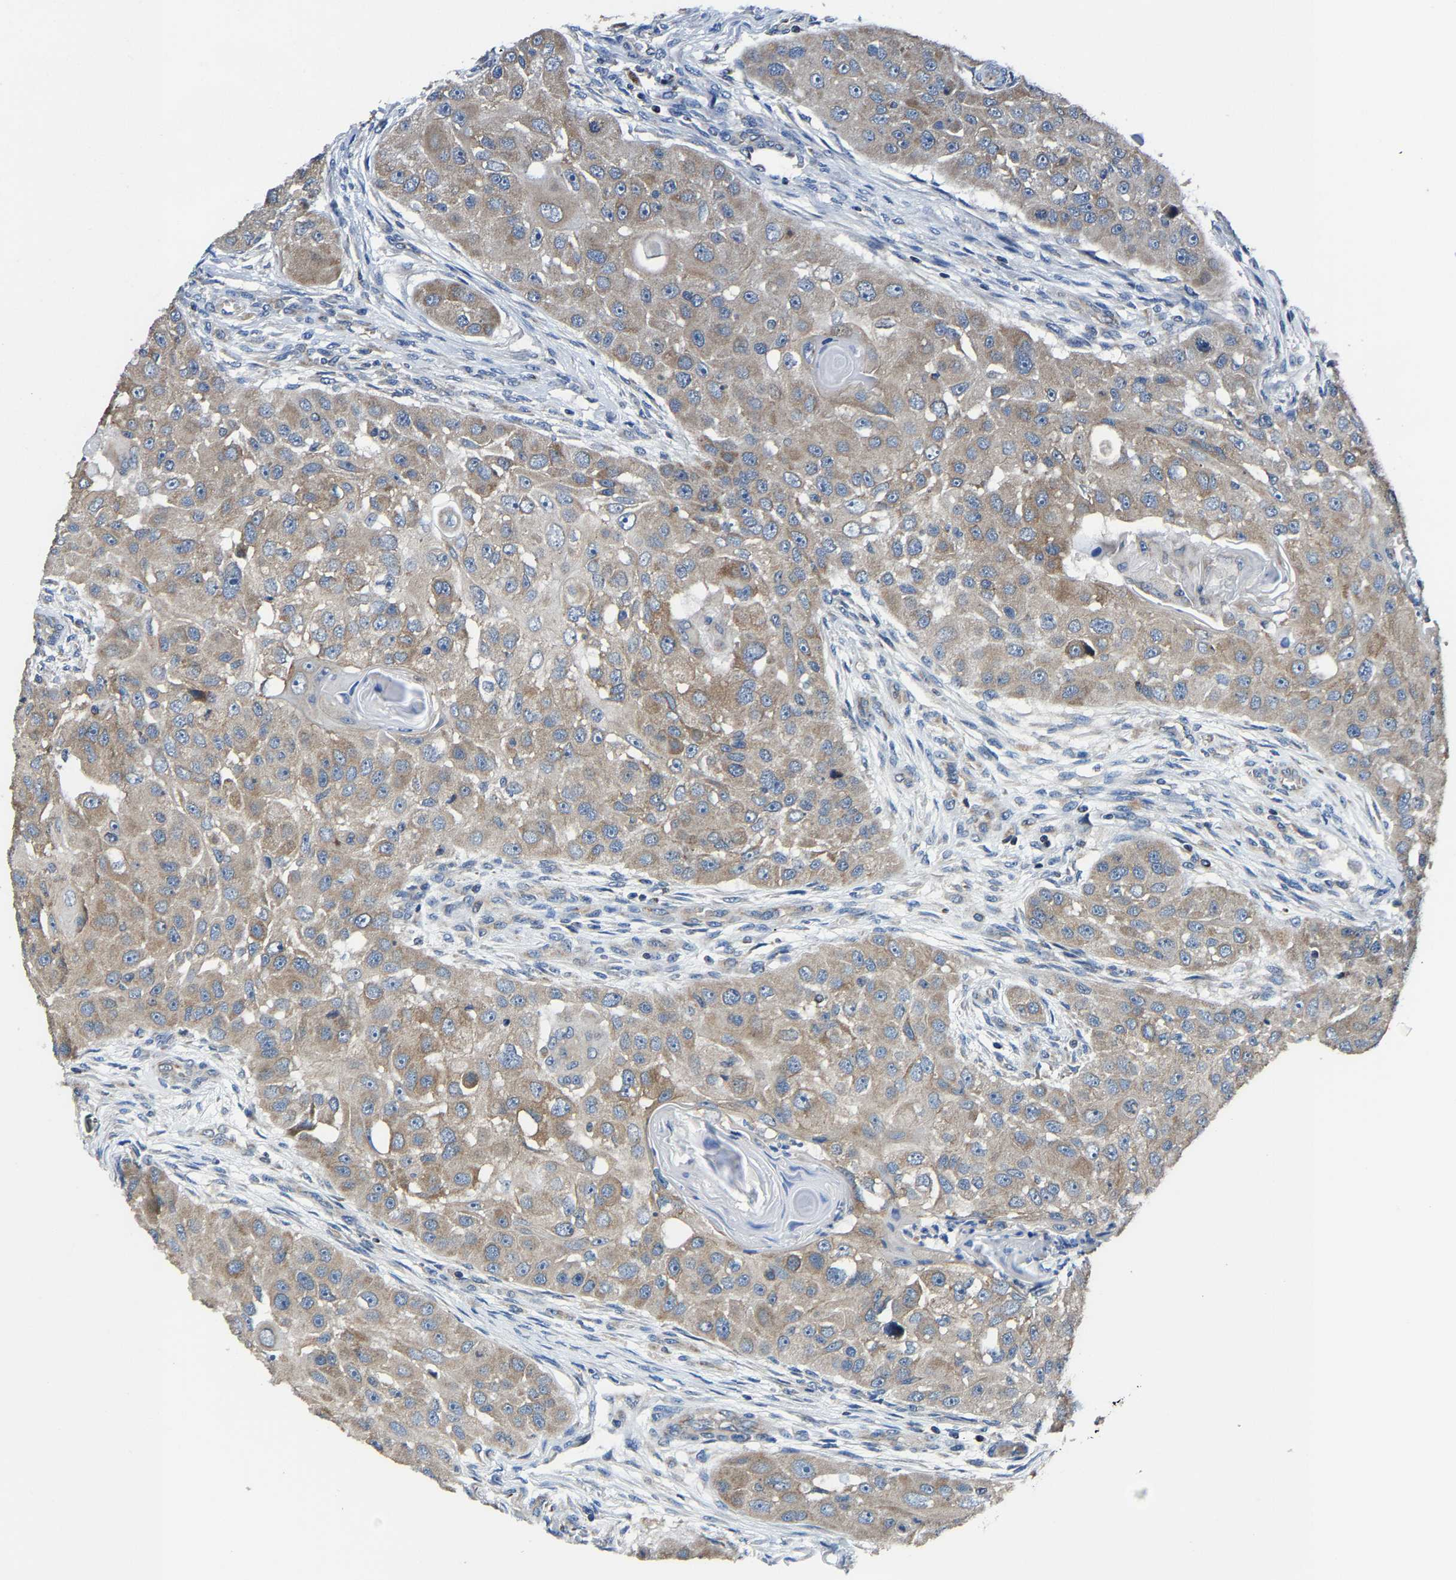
{"staining": {"intensity": "moderate", "quantity": ">75%", "location": "cytoplasmic/membranous"}, "tissue": "head and neck cancer", "cell_type": "Tumor cells", "image_type": "cancer", "snomed": [{"axis": "morphology", "description": "Normal tissue, NOS"}, {"axis": "morphology", "description": "Squamous cell carcinoma, NOS"}, {"axis": "topography", "description": "Skeletal muscle"}, {"axis": "topography", "description": "Head-Neck"}], "caption": "IHC (DAB) staining of head and neck cancer displays moderate cytoplasmic/membranous protein expression in approximately >75% of tumor cells.", "gene": "AGK", "patient": {"sex": "male", "age": 51}}